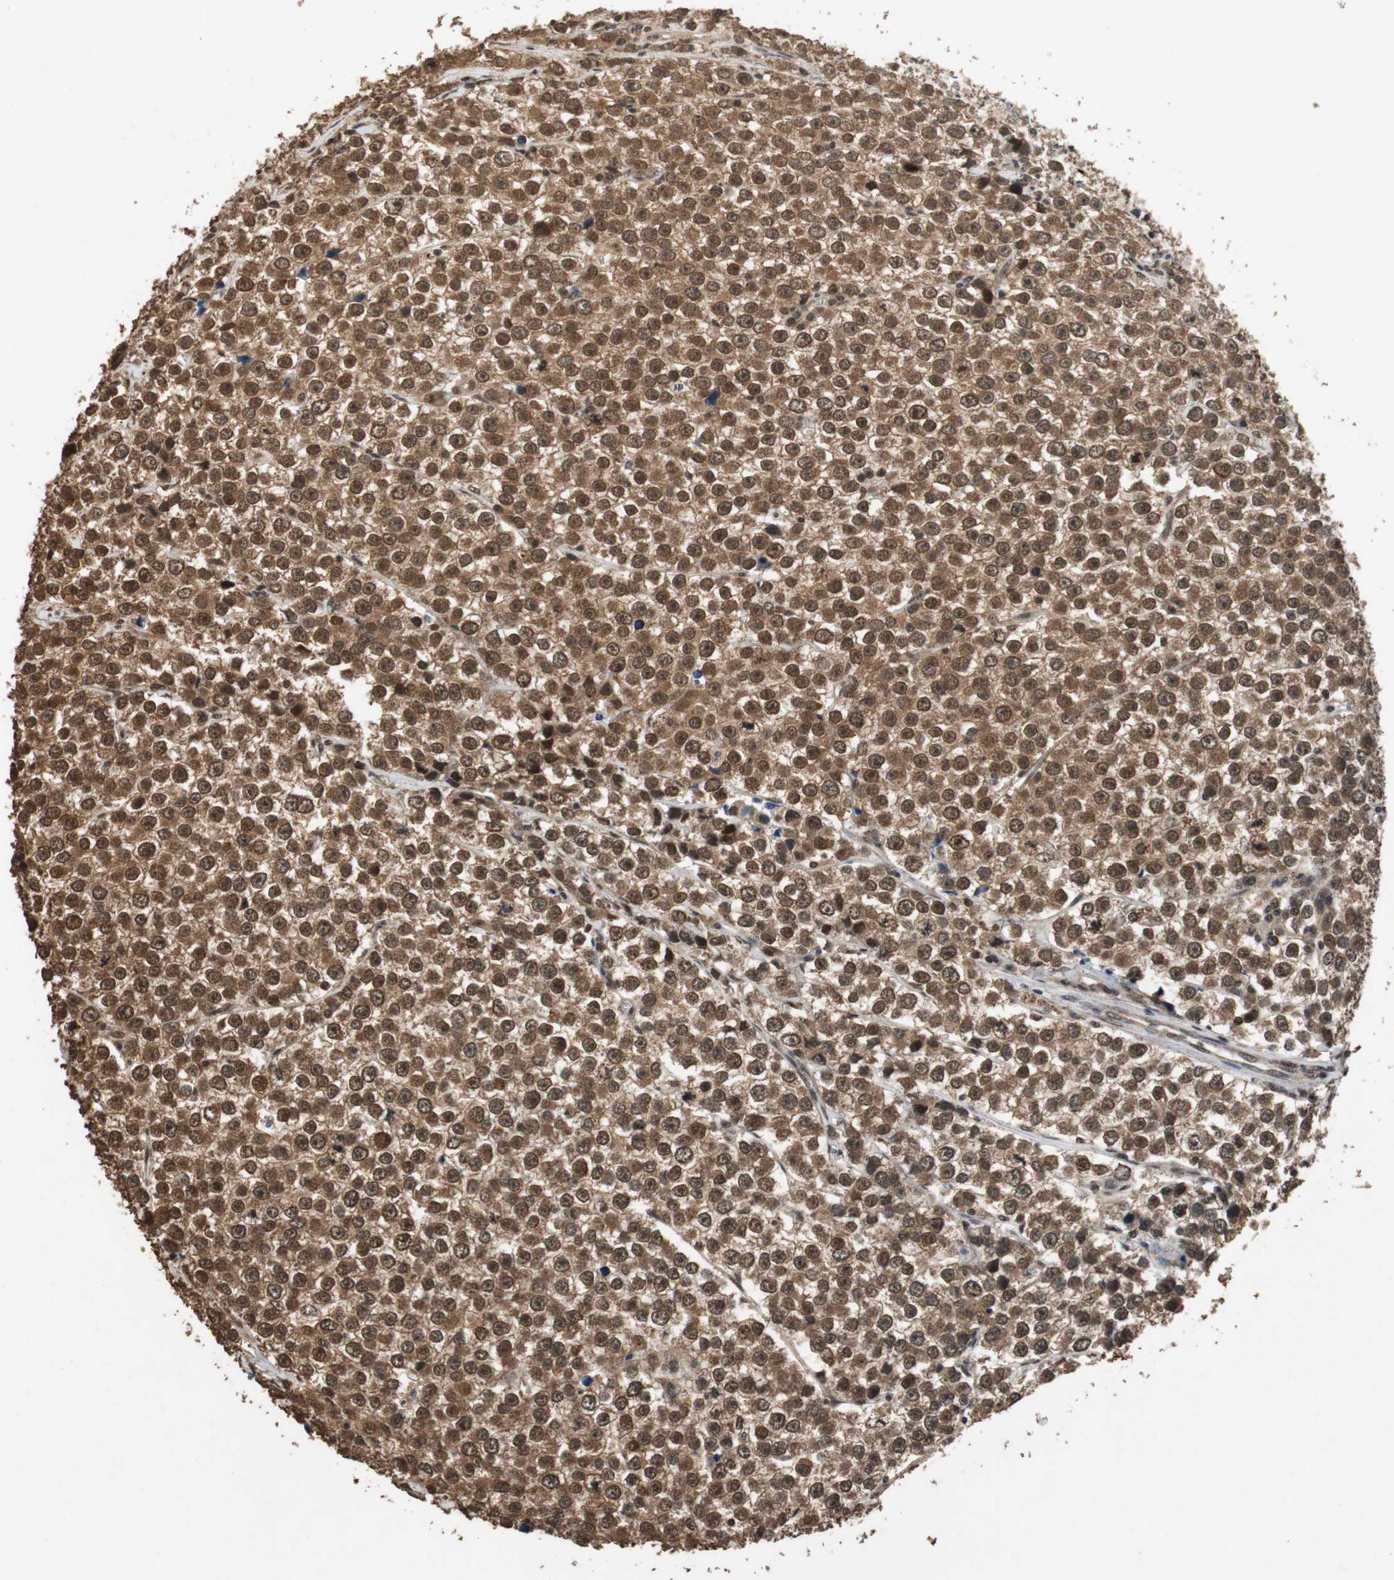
{"staining": {"intensity": "strong", "quantity": ">75%", "location": "cytoplasmic/membranous,nuclear"}, "tissue": "testis cancer", "cell_type": "Tumor cells", "image_type": "cancer", "snomed": [{"axis": "morphology", "description": "Seminoma, NOS"}, {"axis": "morphology", "description": "Carcinoma, Embryonal, NOS"}, {"axis": "topography", "description": "Testis"}], "caption": "High-power microscopy captured an IHC photomicrograph of testis cancer (embryonal carcinoma), revealing strong cytoplasmic/membranous and nuclear expression in about >75% of tumor cells. The staining was performed using DAB (3,3'-diaminobenzidine), with brown indicating positive protein expression. Nuclei are stained blue with hematoxylin.", "gene": "ZNF18", "patient": {"sex": "male", "age": 52}}